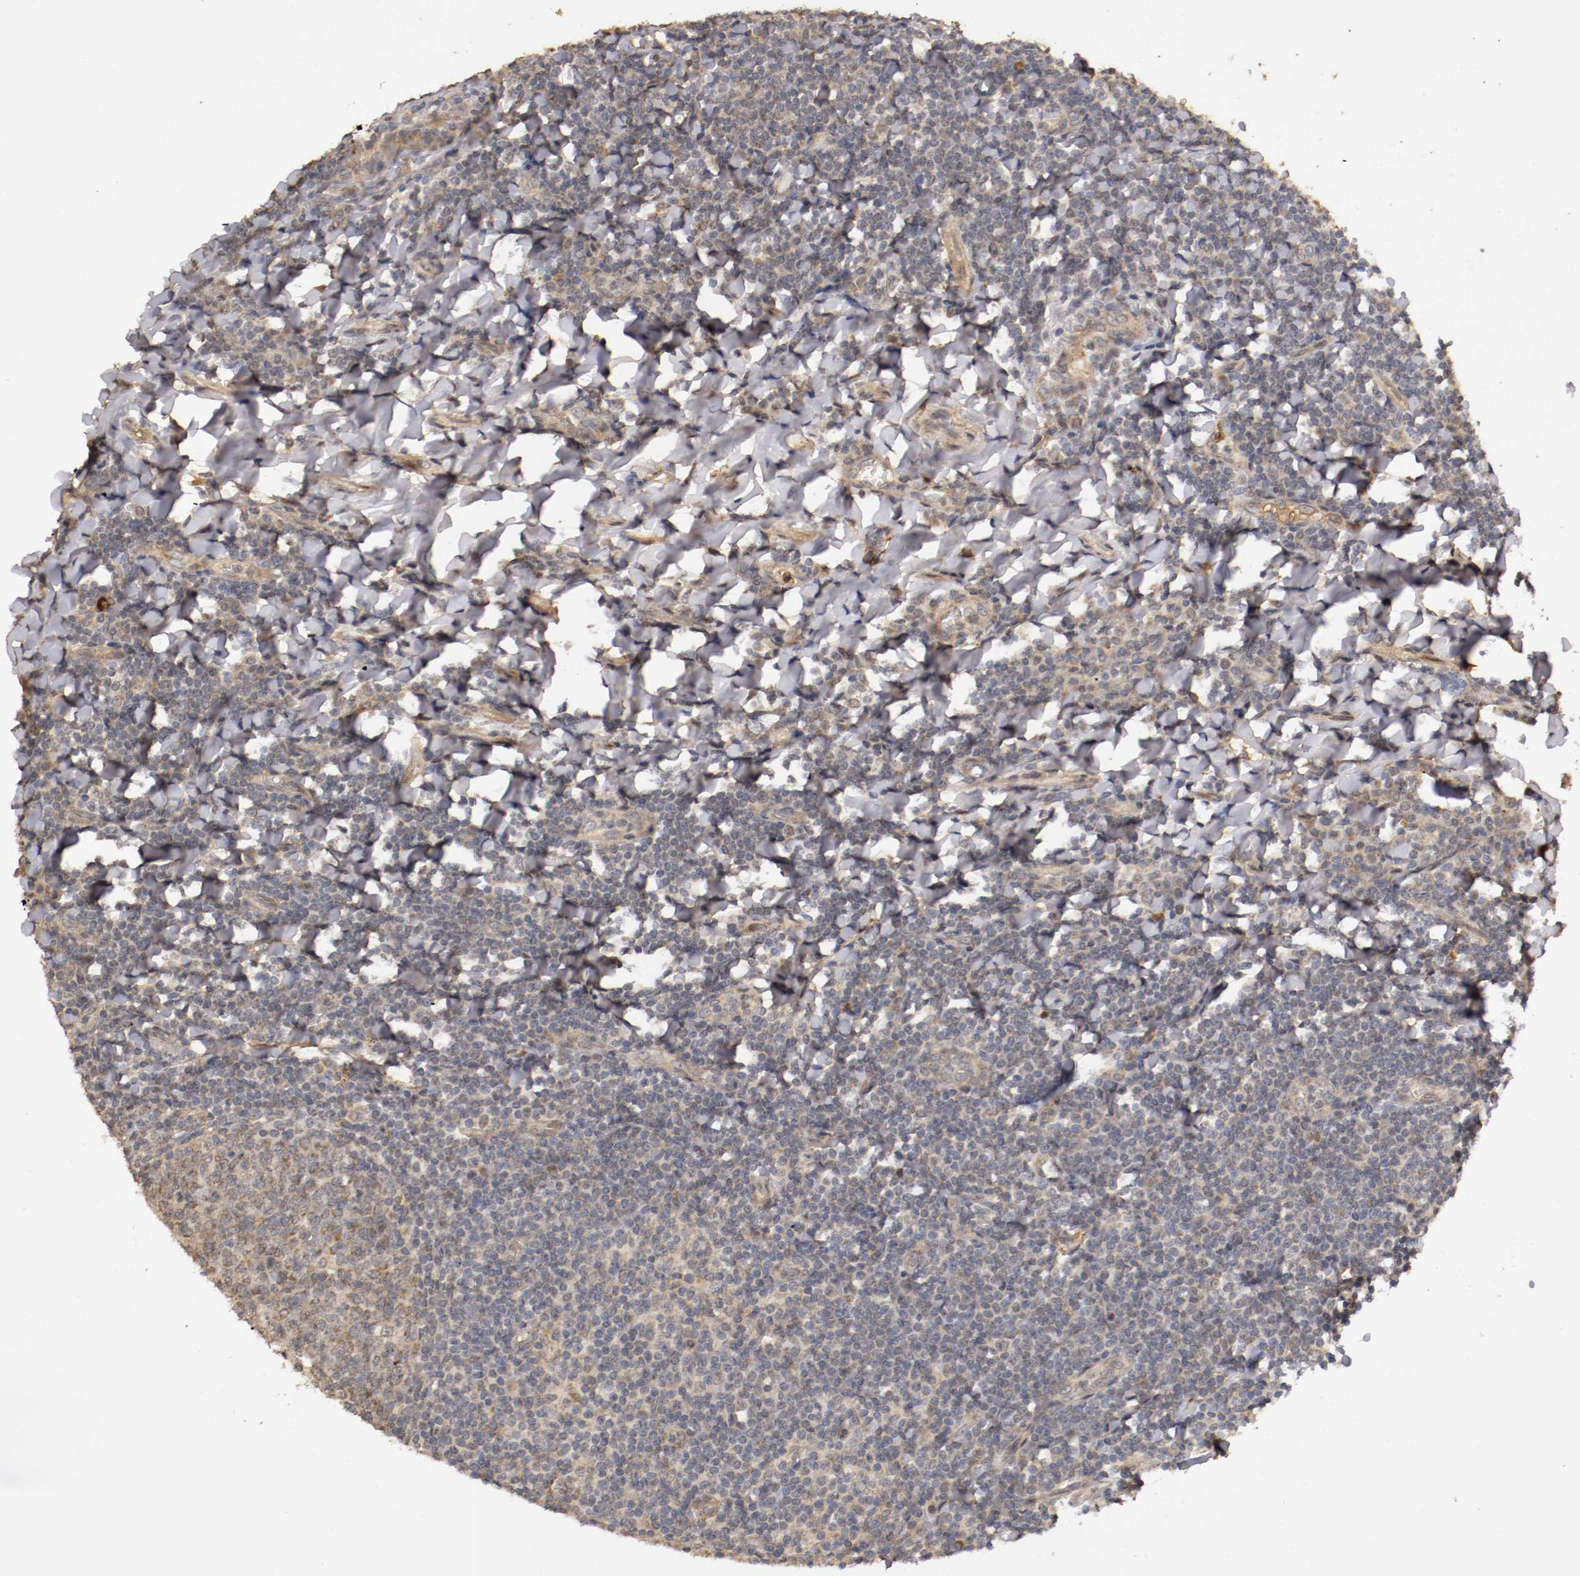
{"staining": {"intensity": "moderate", "quantity": "25%-75%", "location": "cytoplasmic/membranous"}, "tissue": "tonsil", "cell_type": "Germinal center cells", "image_type": "normal", "snomed": [{"axis": "morphology", "description": "Normal tissue, NOS"}, {"axis": "topography", "description": "Tonsil"}], "caption": "Immunohistochemical staining of benign human tonsil displays medium levels of moderate cytoplasmic/membranous expression in about 25%-75% of germinal center cells.", "gene": "TNFRSF1B", "patient": {"sex": "male", "age": 31}}